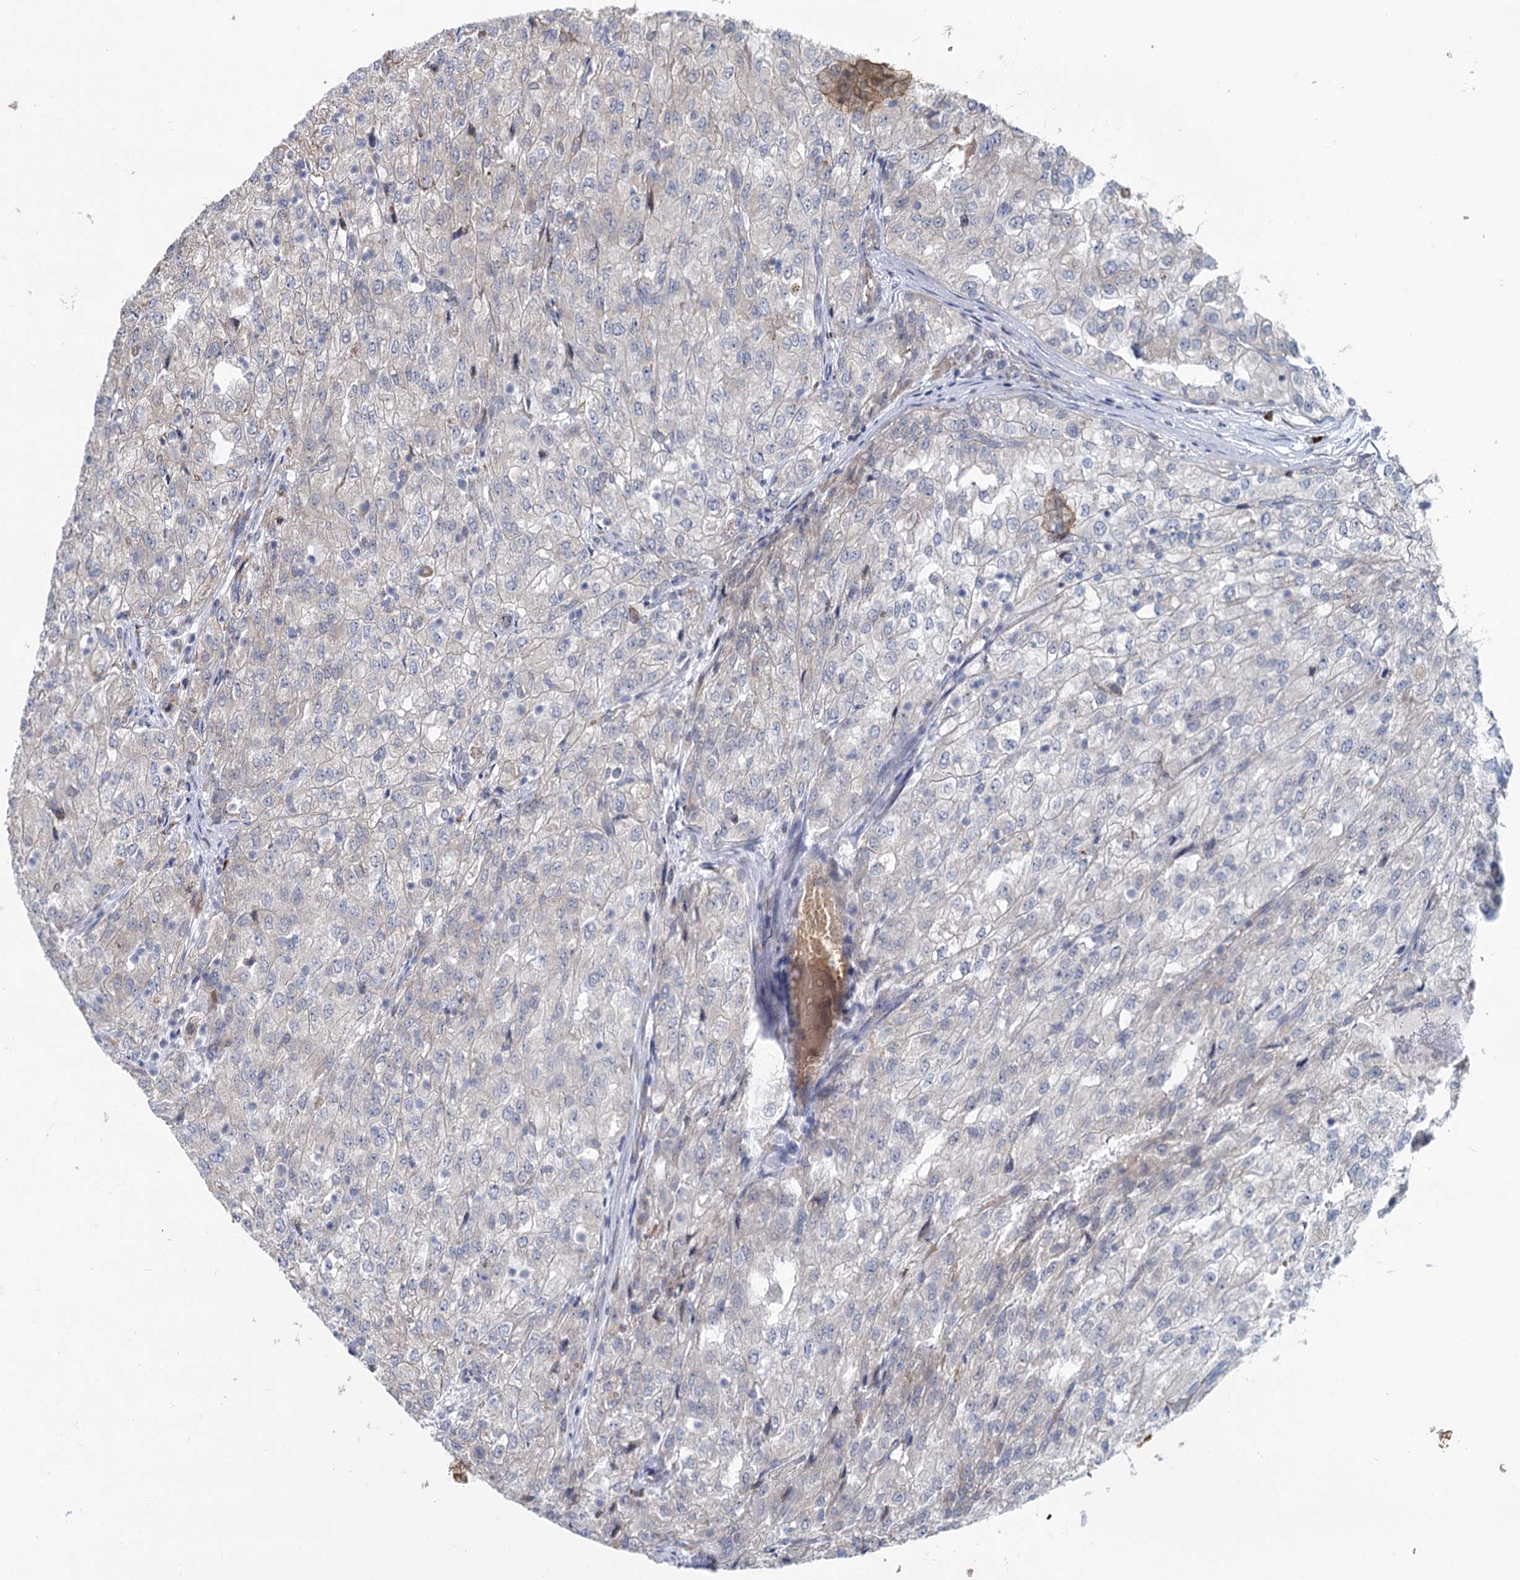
{"staining": {"intensity": "negative", "quantity": "none", "location": "none"}, "tissue": "renal cancer", "cell_type": "Tumor cells", "image_type": "cancer", "snomed": [{"axis": "morphology", "description": "Adenocarcinoma, NOS"}, {"axis": "topography", "description": "Kidney"}], "caption": "DAB immunohistochemical staining of adenocarcinoma (renal) displays no significant positivity in tumor cells. The staining was performed using DAB to visualize the protein expression in brown, while the nuclei were stained in blue with hematoxylin (Magnification: 20x).", "gene": "PRSS35", "patient": {"sex": "female", "age": 54}}